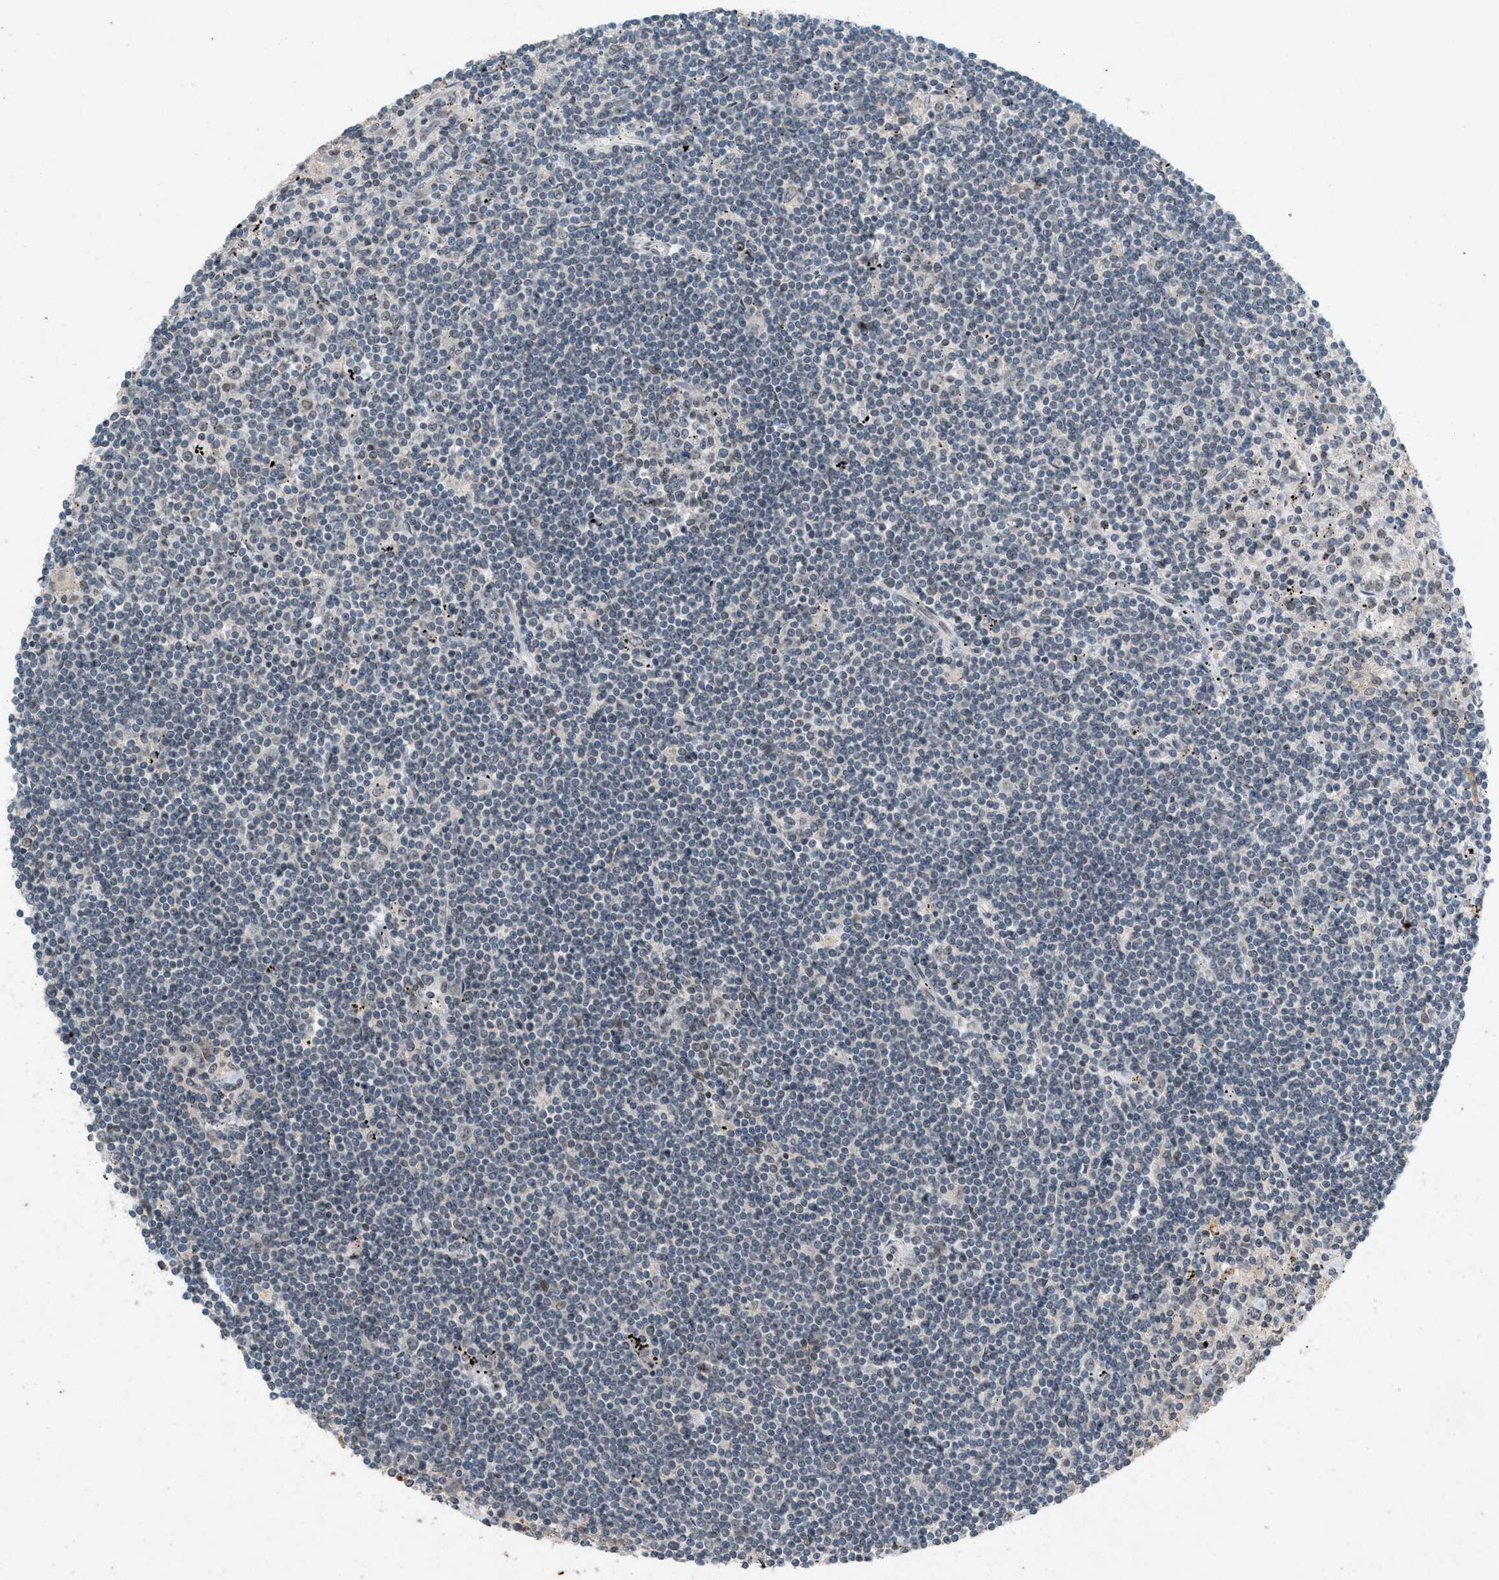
{"staining": {"intensity": "negative", "quantity": "none", "location": "none"}, "tissue": "lymphoma", "cell_type": "Tumor cells", "image_type": "cancer", "snomed": [{"axis": "morphology", "description": "Malignant lymphoma, non-Hodgkin's type, Low grade"}, {"axis": "topography", "description": "Spleen"}], "caption": "An image of lymphoma stained for a protein reveals no brown staining in tumor cells.", "gene": "ABHD6", "patient": {"sex": "male", "age": 76}}